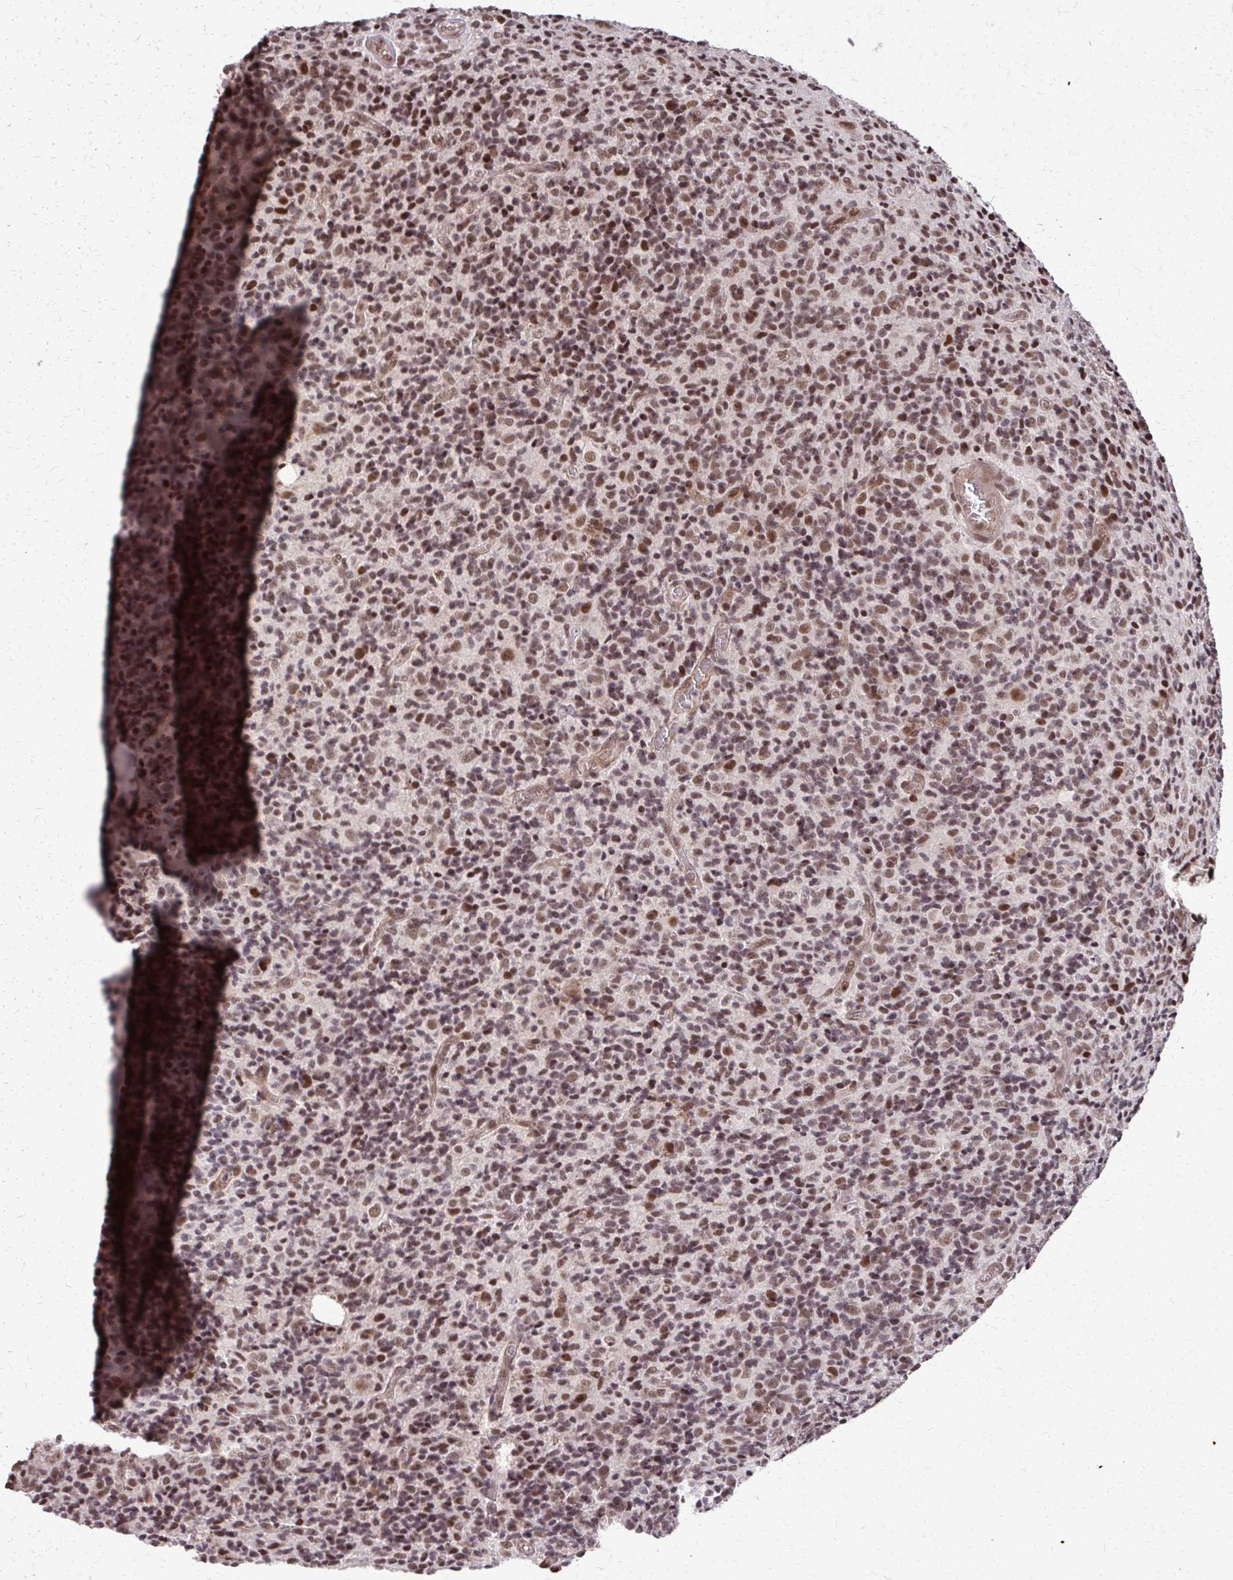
{"staining": {"intensity": "moderate", "quantity": ">75%", "location": "nuclear"}, "tissue": "glioma", "cell_type": "Tumor cells", "image_type": "cancer", "snomed": [{"axis": "morphology", "description": "Glioma, malignant, High grade"}, {"axis": "topography", "description": "Brain"}], "caption": "Malignant glioma (high-grade) tissue demonstrates moderate nuclear expression in approximately >75% of tumor cells, visualized by immunohistochemistry.", "gene": "SS18", "patient": {"sex": "male", "age": 76}}